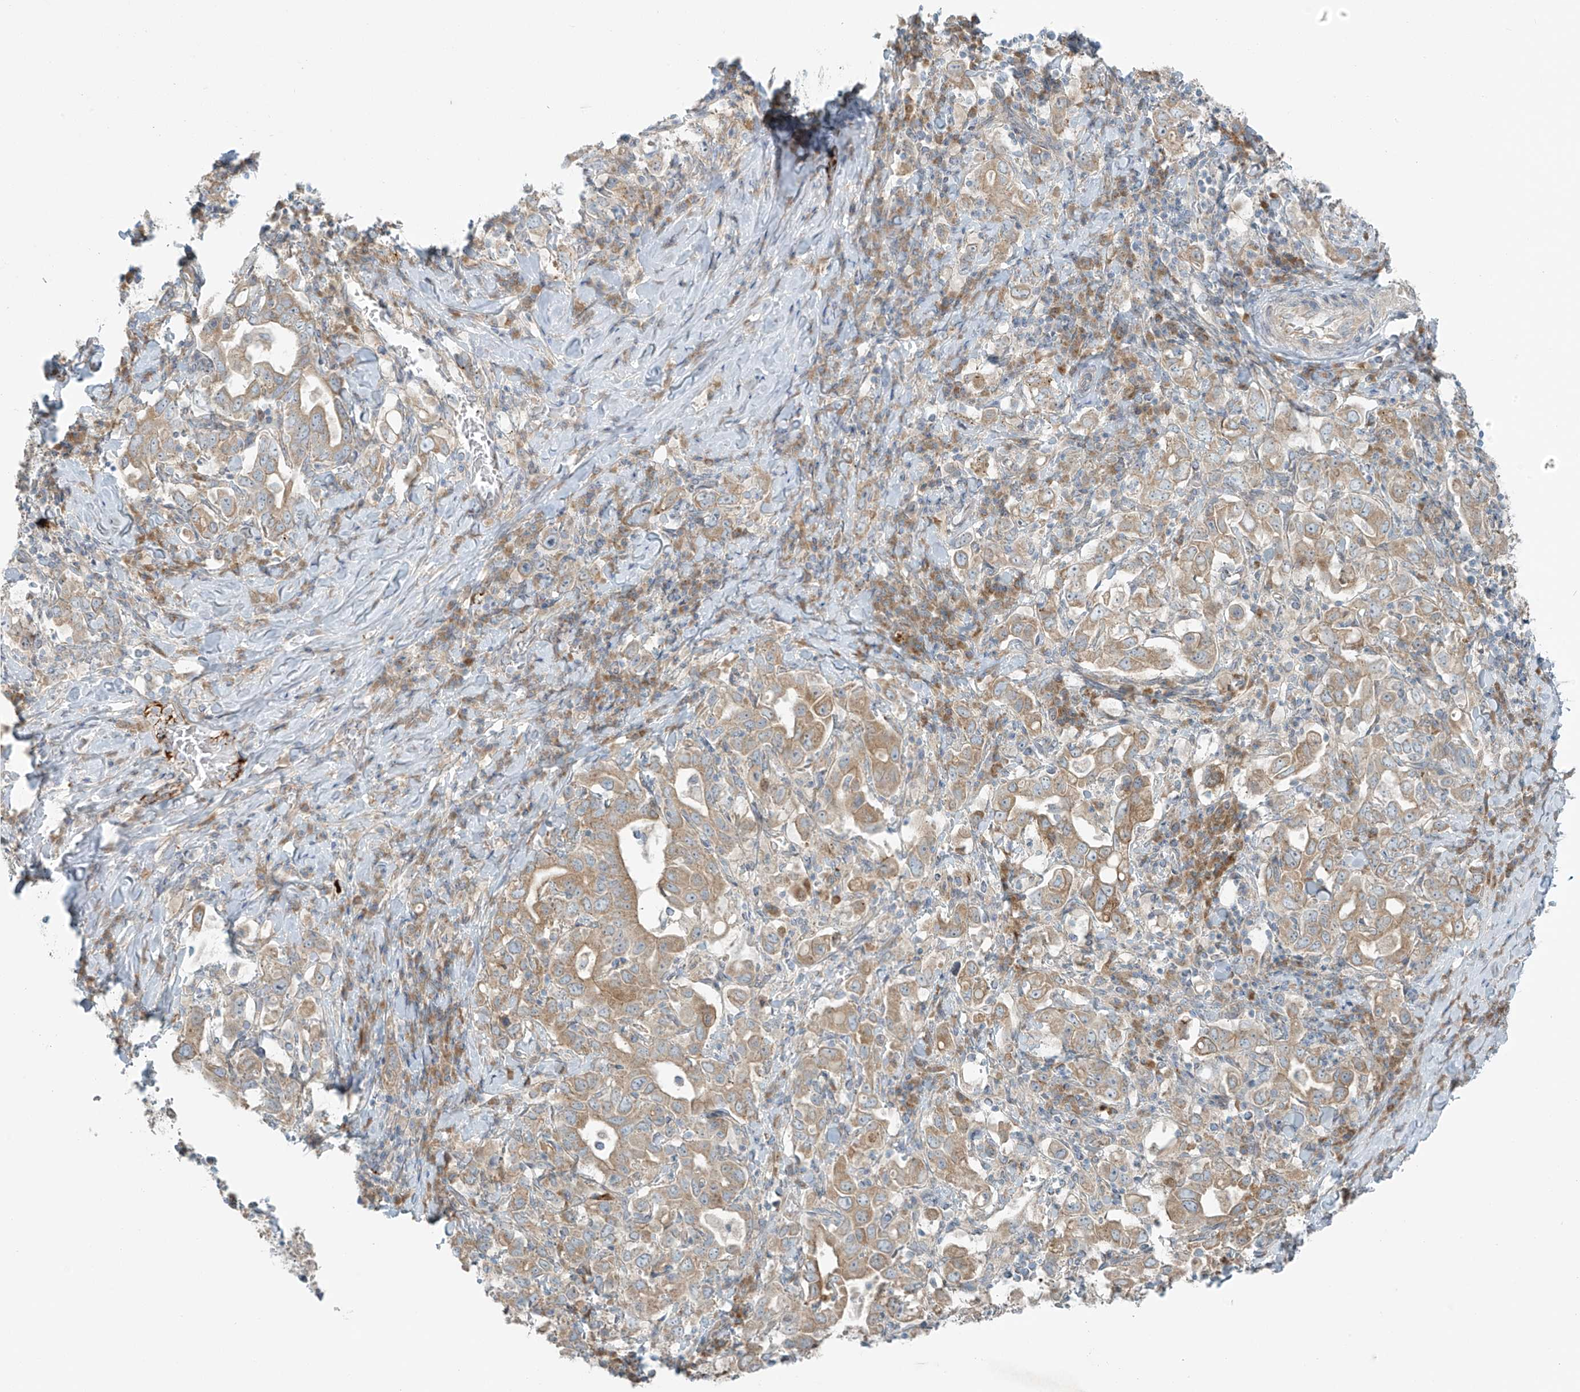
{"staining": {"intensity": "moderate", "quantity": ">75%", "location": "cytoplasmic/membranous"}, "tissue": "stomach cancer", "cell_type": "Tumor cells", "image_type": "cancer", "snomed": [{"axis": "morphology", "description": "Adenocarcinoma, NOS"}, {"axis": "topography", "description": "Stomach, upper"}], "caption": "The histopathology image shows a brown stain indicating the presence of a protein in the cytoplasmic/membranous of tumor cells in stomach cancer (adenocarcinoma).", "gene": "LZTS3", "patient": {"sex": "male", "age": 62}}